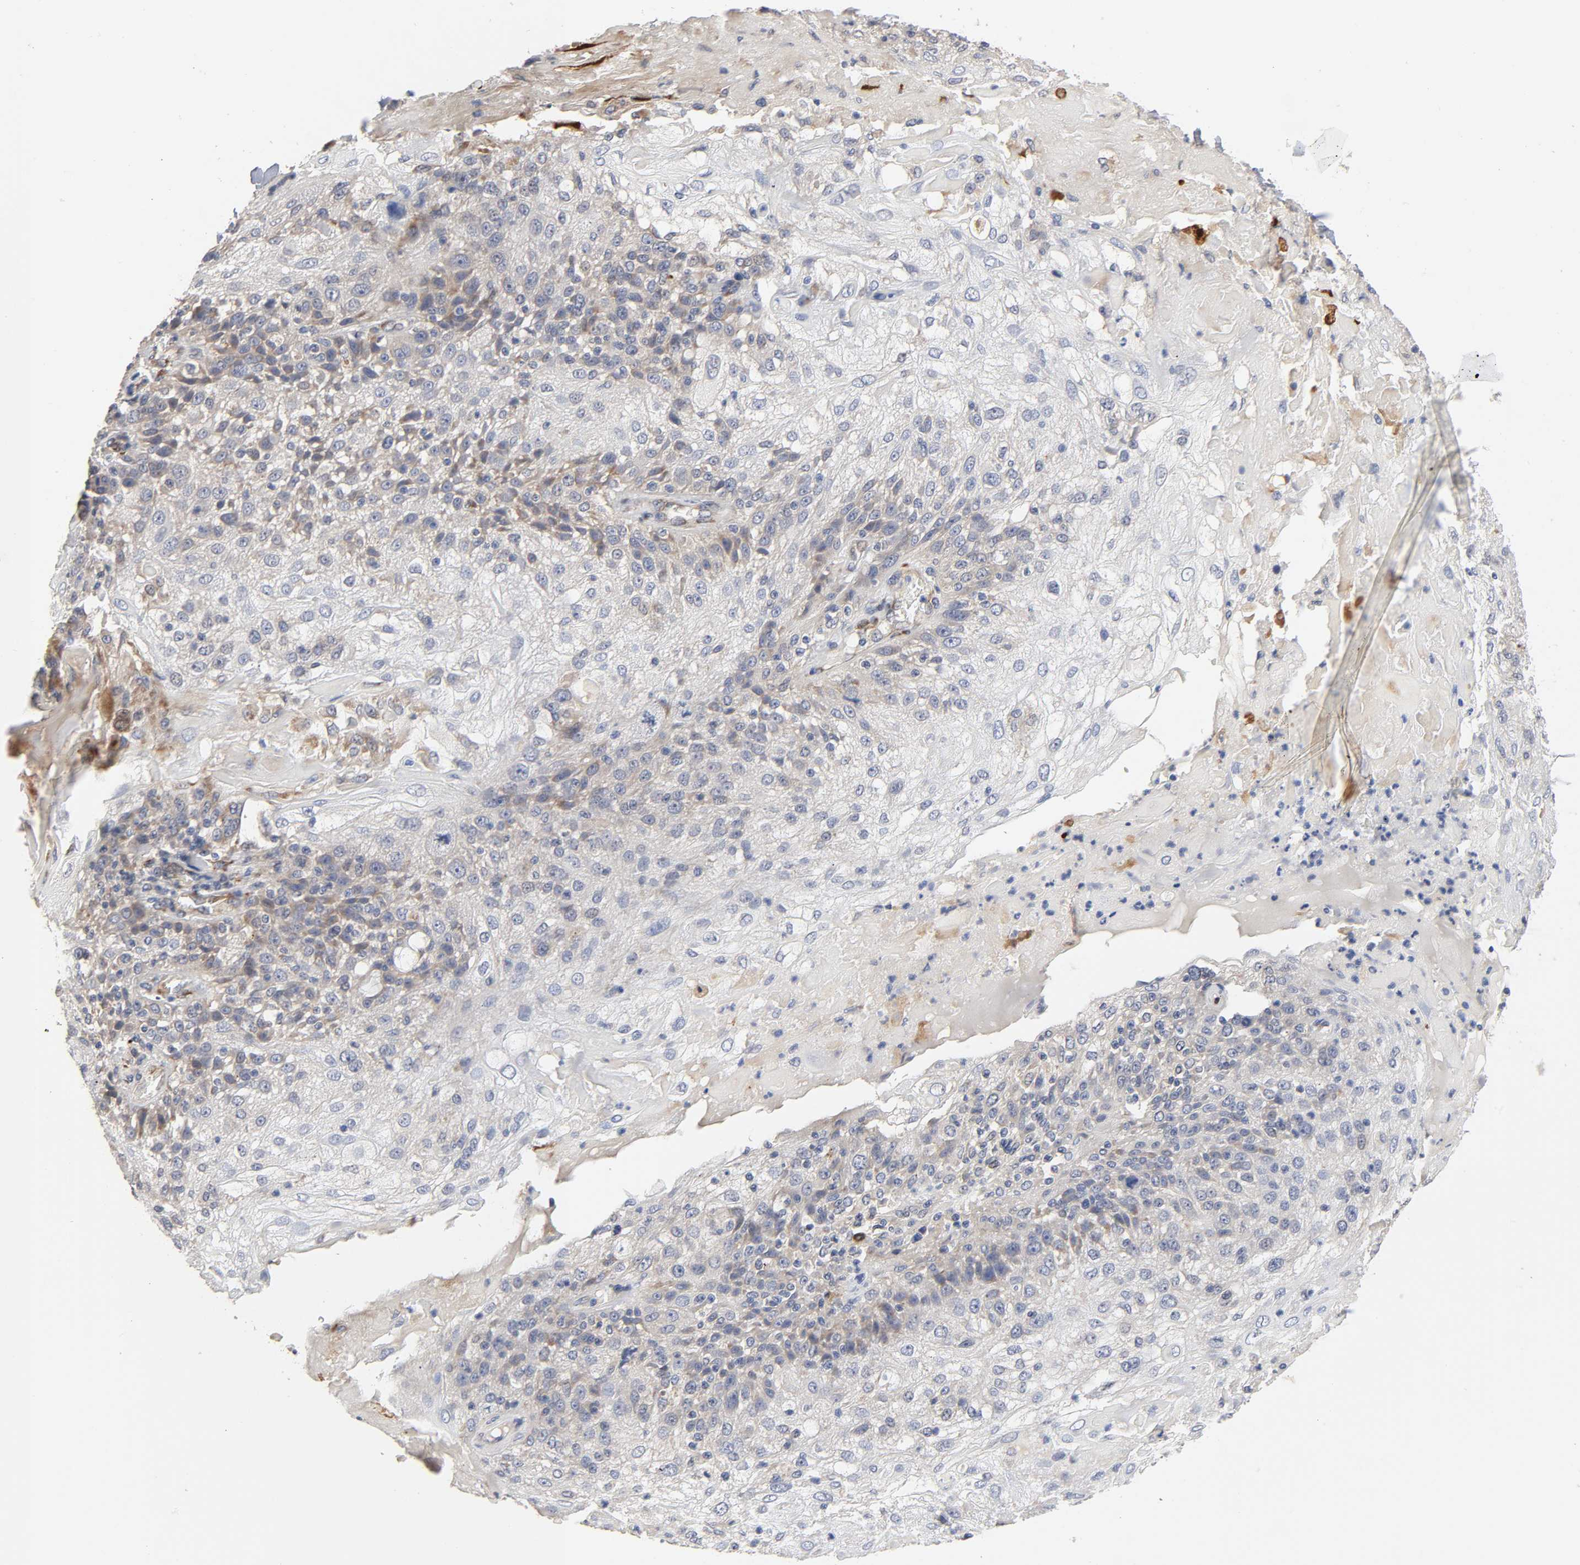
{"staining": {"intensity": "negative", "quantity": "none", "location": "none"}, "tissue": "skin cancer", "cell_type": "Tumor cells", "image_type": "cancer", "snomed": [{"axis": "morphology", "description": "Normal tissue, NOS"}, {"axis": "morphology", "description": "Squamous cell carcinoma, NOS"}, {"axis": "topography", "description": "Skin"}], "caption": "An IHC image of skin cancer (squamous cell carcinoma) is shown. There is no staining in tumor cells of skin cancer (squamous cell carcinoma).", "gene": "HDLBP", "patient": {"sex": "female", "age": 83}}